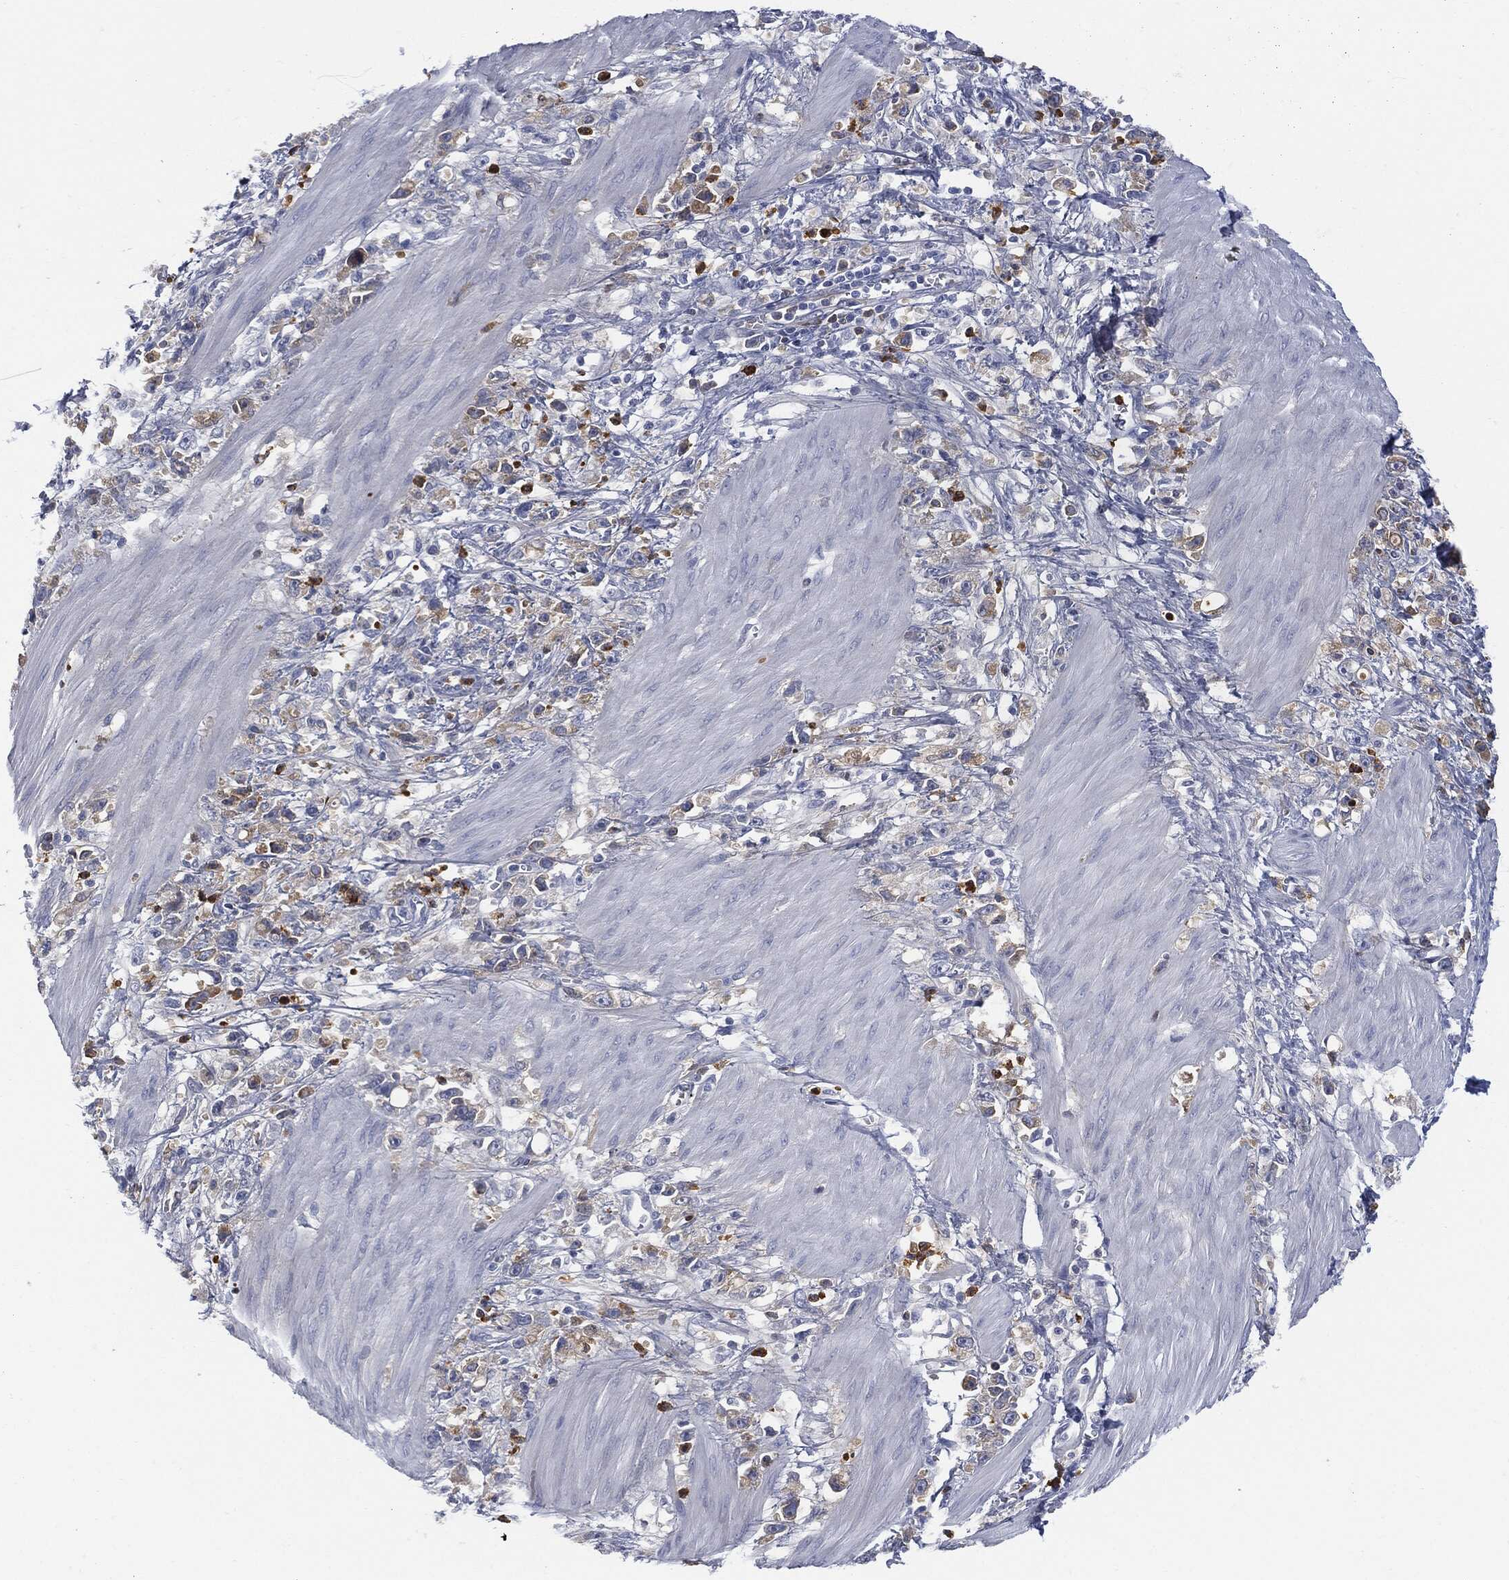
{"staining": {"intensity": "negative", "quantity": "none", "location": "none"}, "tissue": "stomach cancer", "cell_type": "Tumor cells", "image_type": "cancer", "snomed": [{"axis": "morphology", "description": "Adenocarcinoma, NOS"}, {"axis": "topography", "description": "Stomach"}], "caption": "The image displays no staining of tumor cells in stomach adenocarcinoma.", "gene": "BTK", "patient": {"sex": "female", "age": 59}}